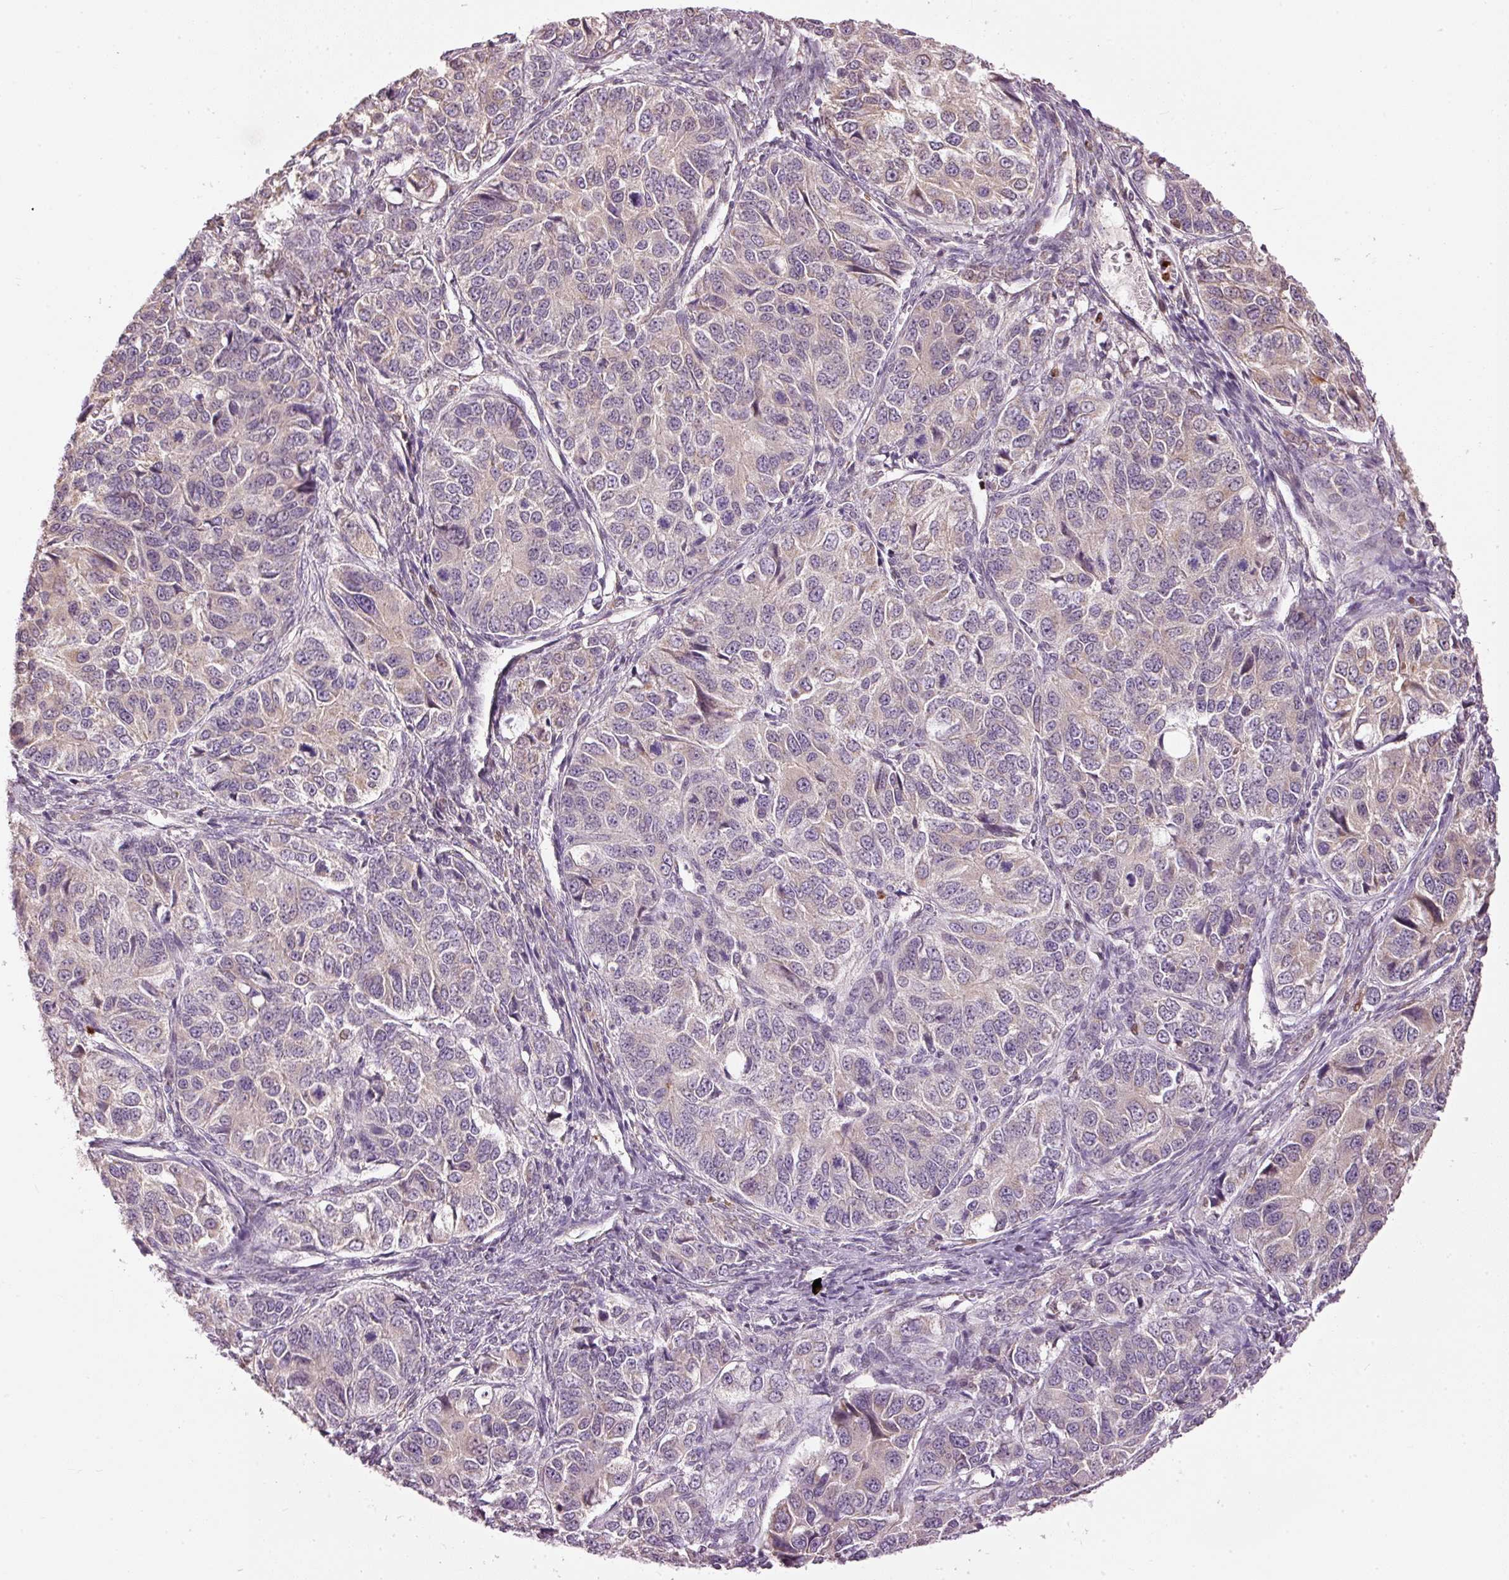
{"staining": {"intensity": "weak", "quantity": "25%-75%", "location": "cytoplasmic/membranous"}, "tissue": "ovarian cancer", "cell_type": "Tumor cells", "image_type": "cancer", "snomed": [{"axis": "morphology", "description": "Carcinoma, endometroid"}, {"axis": "topography", "description": "Ovary"}], "caption": "An immunohistochemistry image of tumor tissue is shown. Protein staining in brown shows weak cytoplasmic/membranous positivity in ovarian cancer (endometroid carcinoma) within tumor cells.", "gene": "MTHFD1L", "patient": {"sex": "female", "age": 51}}